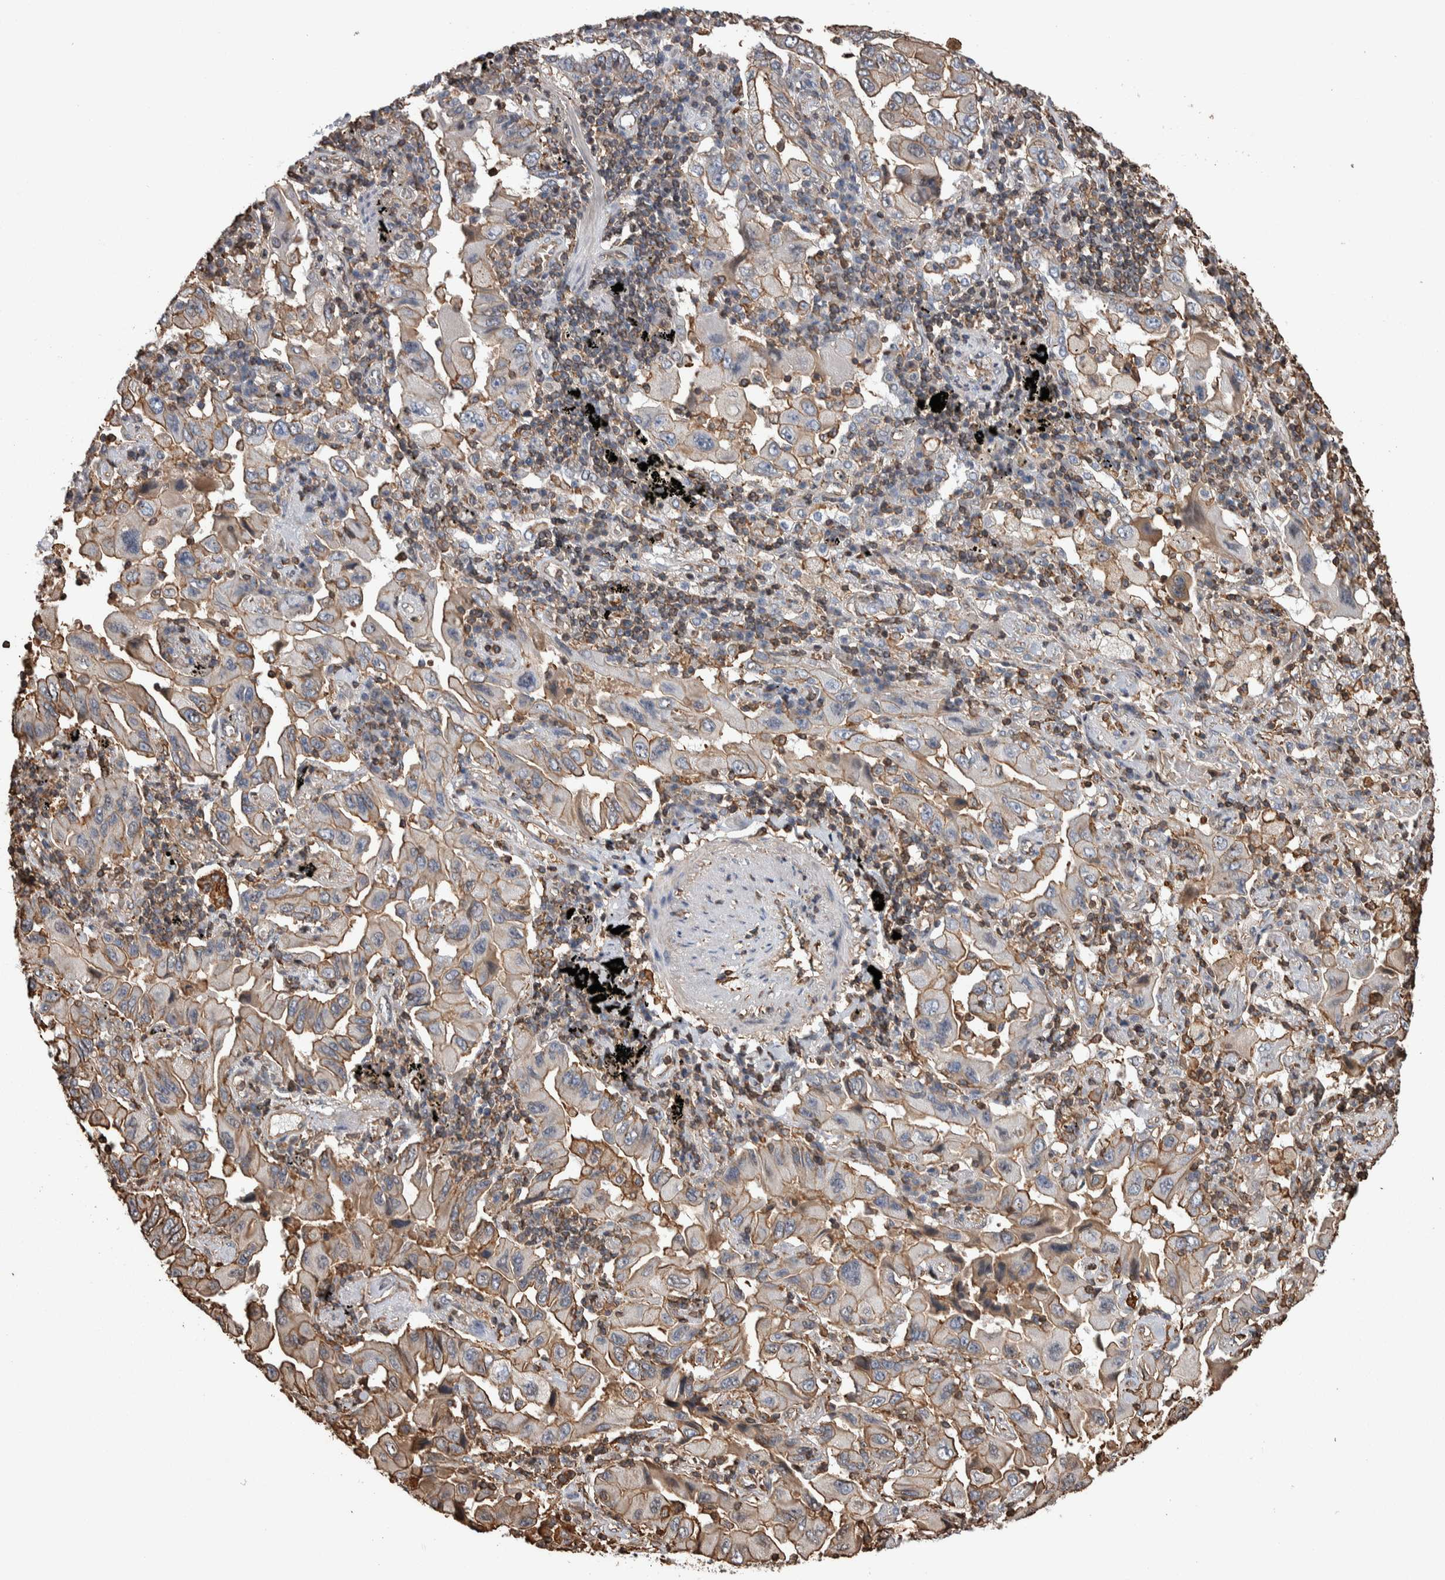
{"staining": {"intensity": "moderate", "quantity": ">75%", "location": "cytoplasmic/membranous"}, "tissue": "lung cancer", "cell_type": "Tumor cells", "image_type": "cancer", "snomed": [{"axis": "morphology", "description": "Adenocarcinoma, NOS"}, {"axis": "topography", "description": "Lung"}], "caption": "High-power microscopy captured an immunohistochemistry (IHC) photomicrograph of lung adenocarcinoma, revealing moderate cytoplasmic/membranous positivity in approximately >75% of tumor cells.", "gene": "ENPP2", "patient": {"sex": "female", "age": 65}}